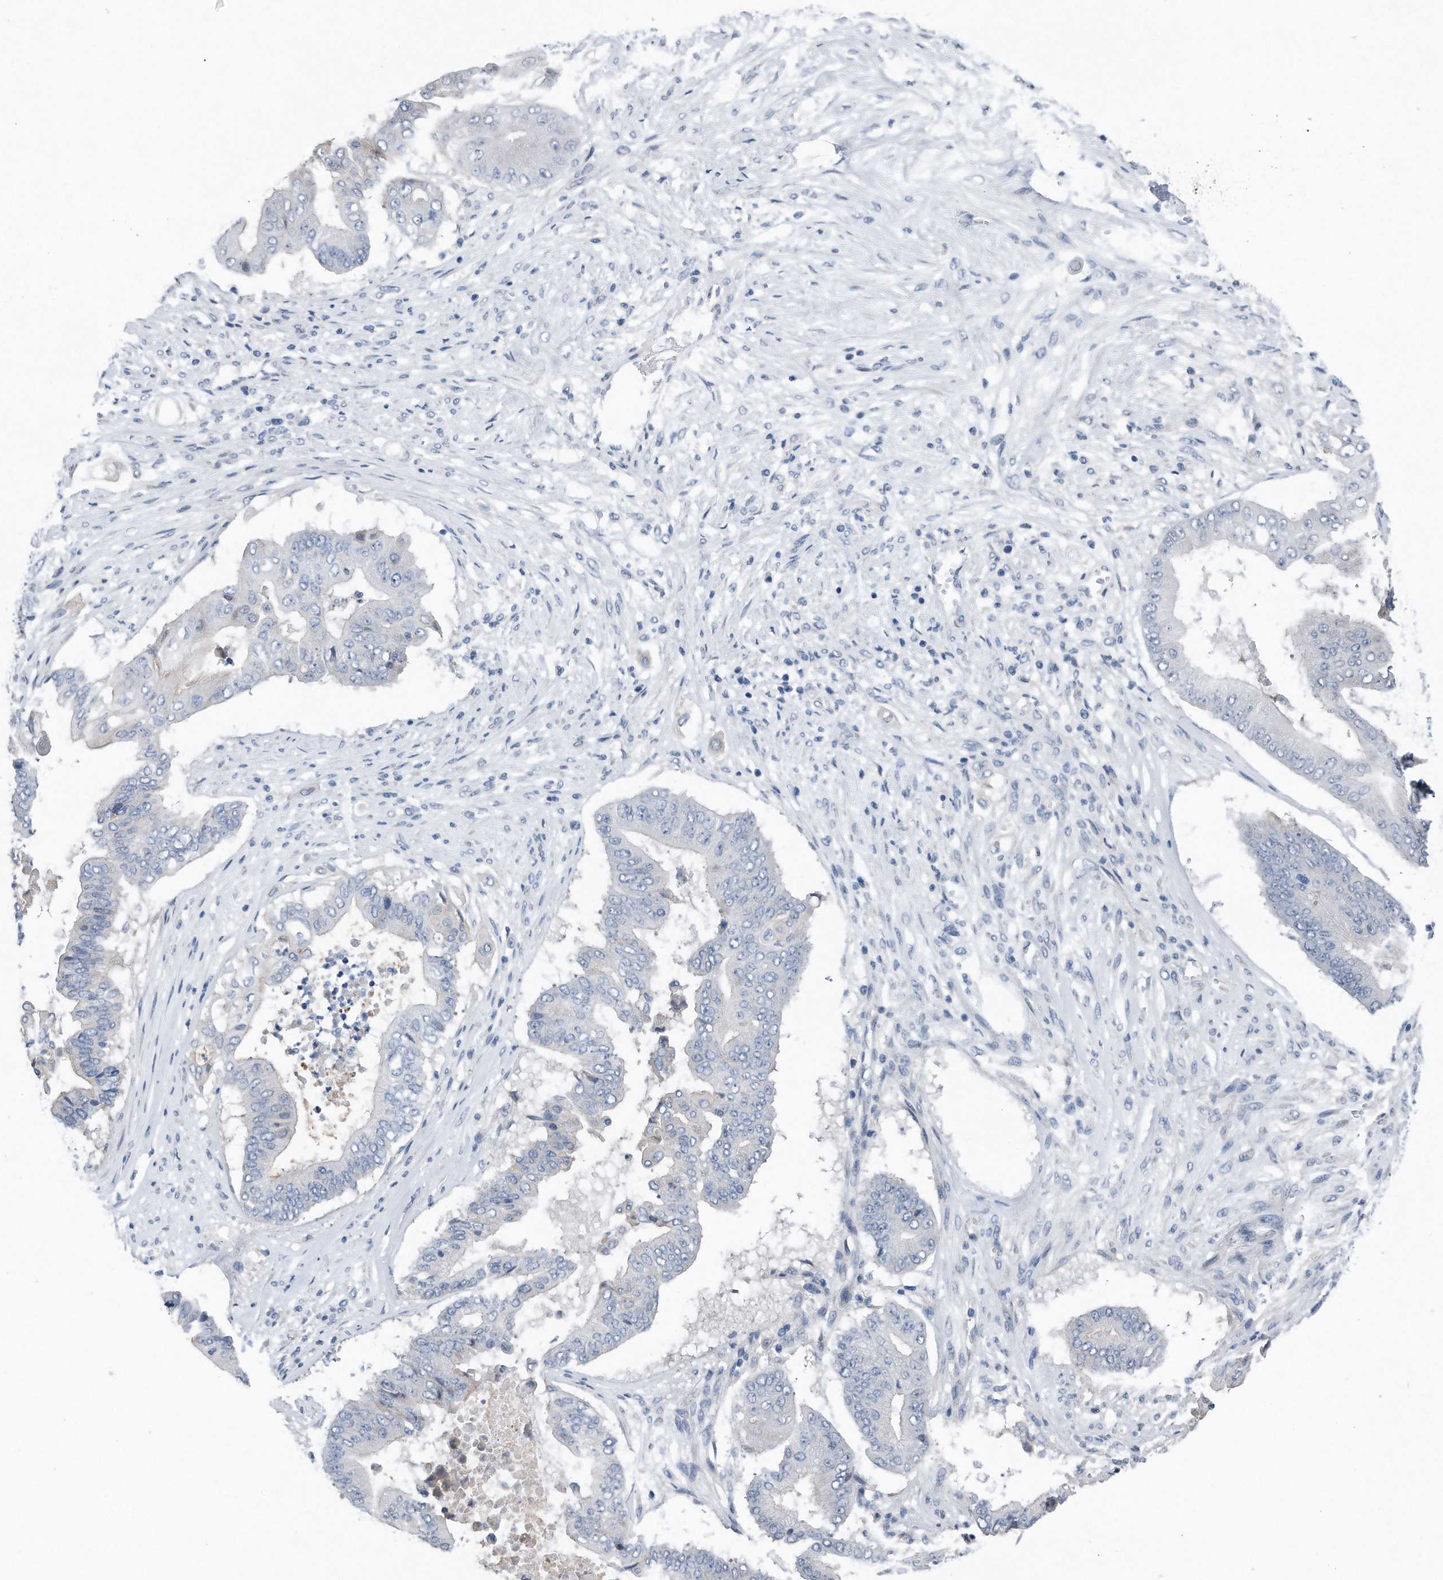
{"staining": {"intensity": "negative", "quantity": "none", "location": "none"}, "tissue": "pancreatic cancer", "cell_type": "Tumor cells", "image_type": "cancer", "snomed": [{"axis": "morphology", "description": "Adenocarcinoma, NOS"}, {"axis": "topography", "description": "Pancreas"}], "caption": "This is a micrograph of IHC staining of pancreatic adenocarcinoma, which shows no expression in tumor cells.", "gene": "YRDC", "patient": {"sex": "female", "age": 77}}